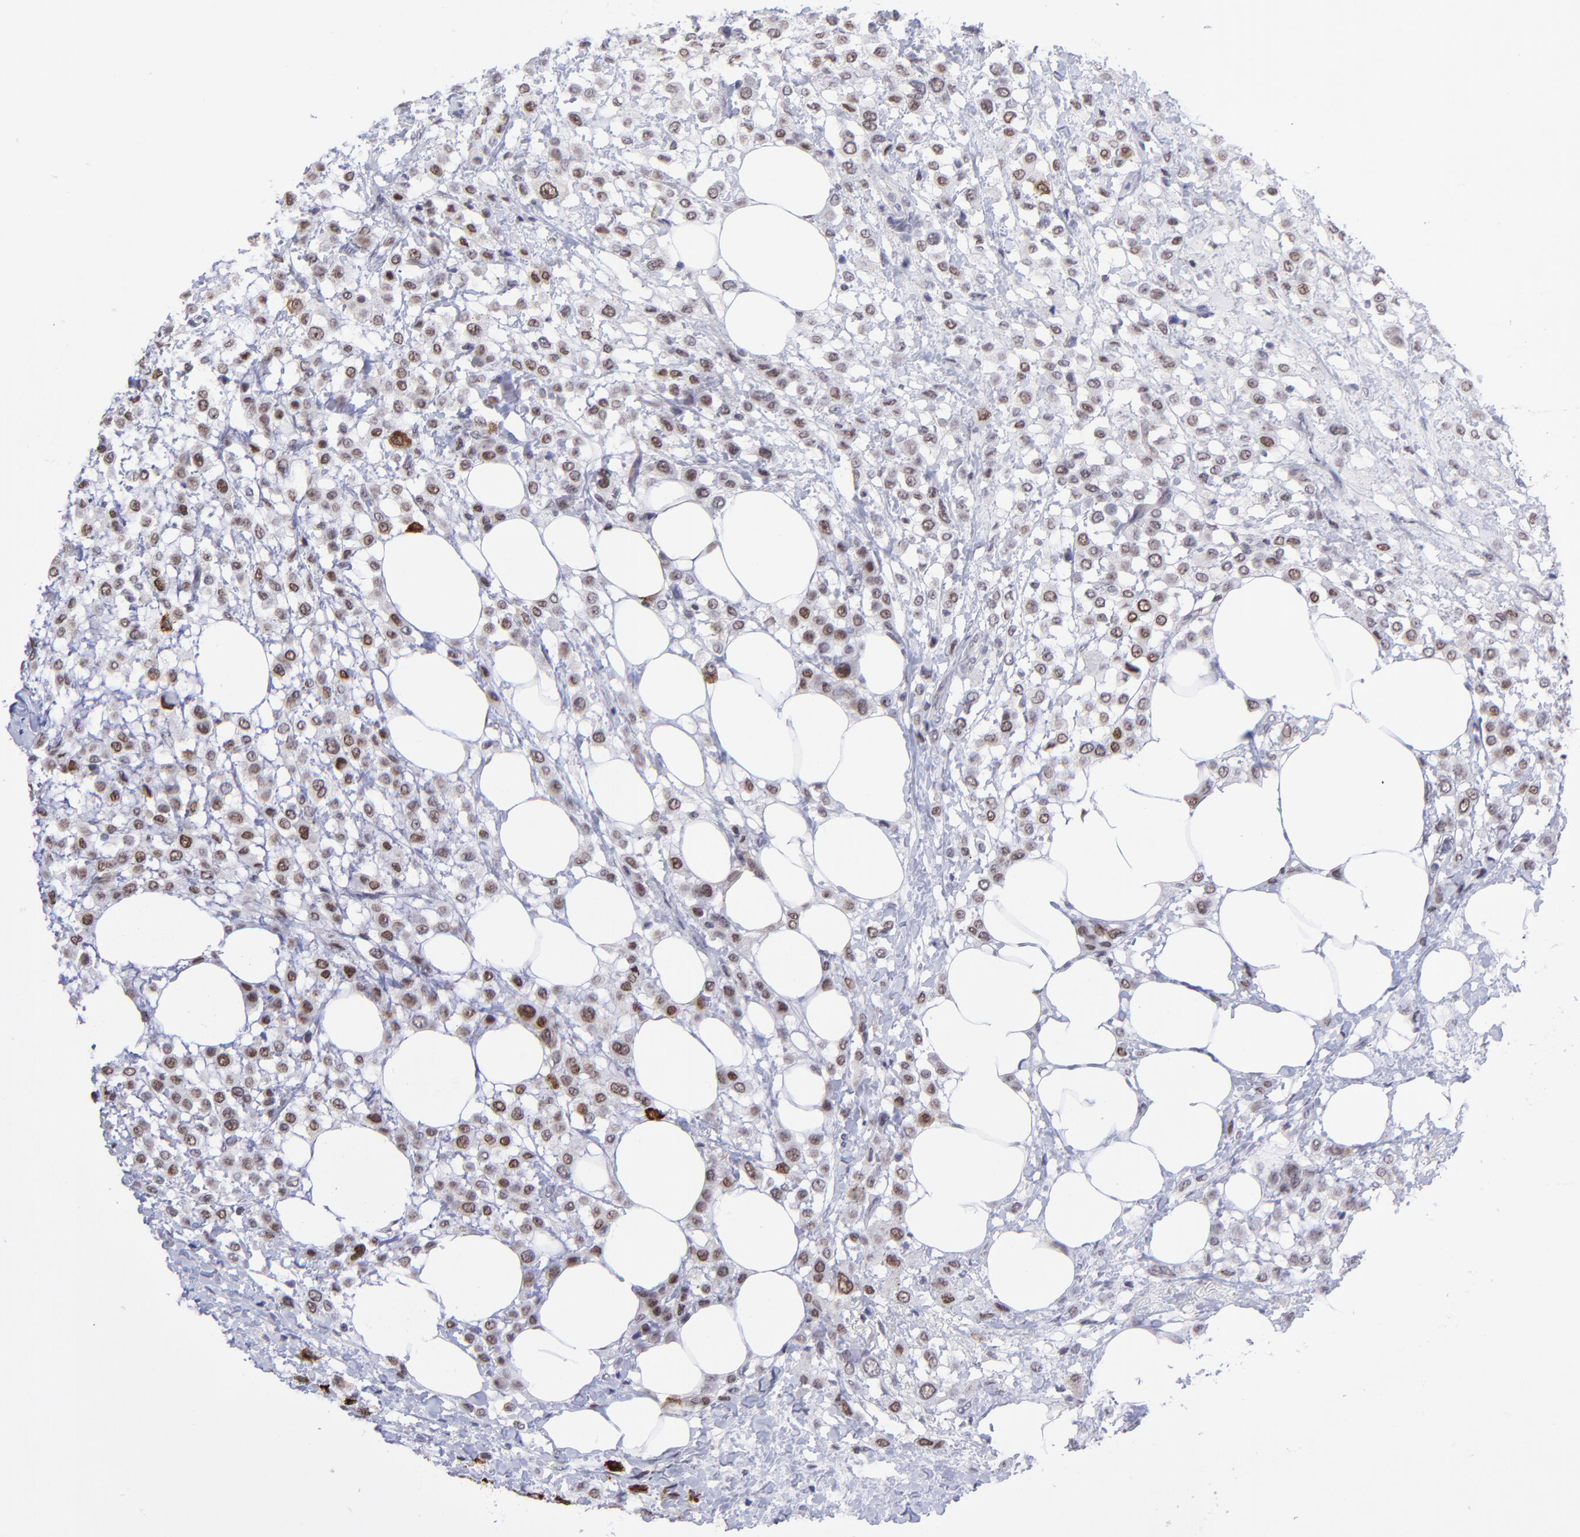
{"staining": {"intensity": "strong", "quantity": "25%-75%", "location": "cytoplasmic/membranous"}, "tissue": "breast cancer", "cell_type": "Tumor cells", "image_type": "cancer", "snomed": [{"axis": "morphology", "description": "Duct carcinoma"}, {"axis": "topography", "description": "Breast"}], "caption": "A brown stain shows strong cytoplasmic/membranous expression of a protein in human breast cancer tumor cells. The protein is stained brown, and the nuclei are stained in blue (DAB (3,3'-diaminobenzidine) IHC with brightfield microscopy, high magnification).", "gene": "SOX6", "patient": {"sex": "female", "age": 39}}